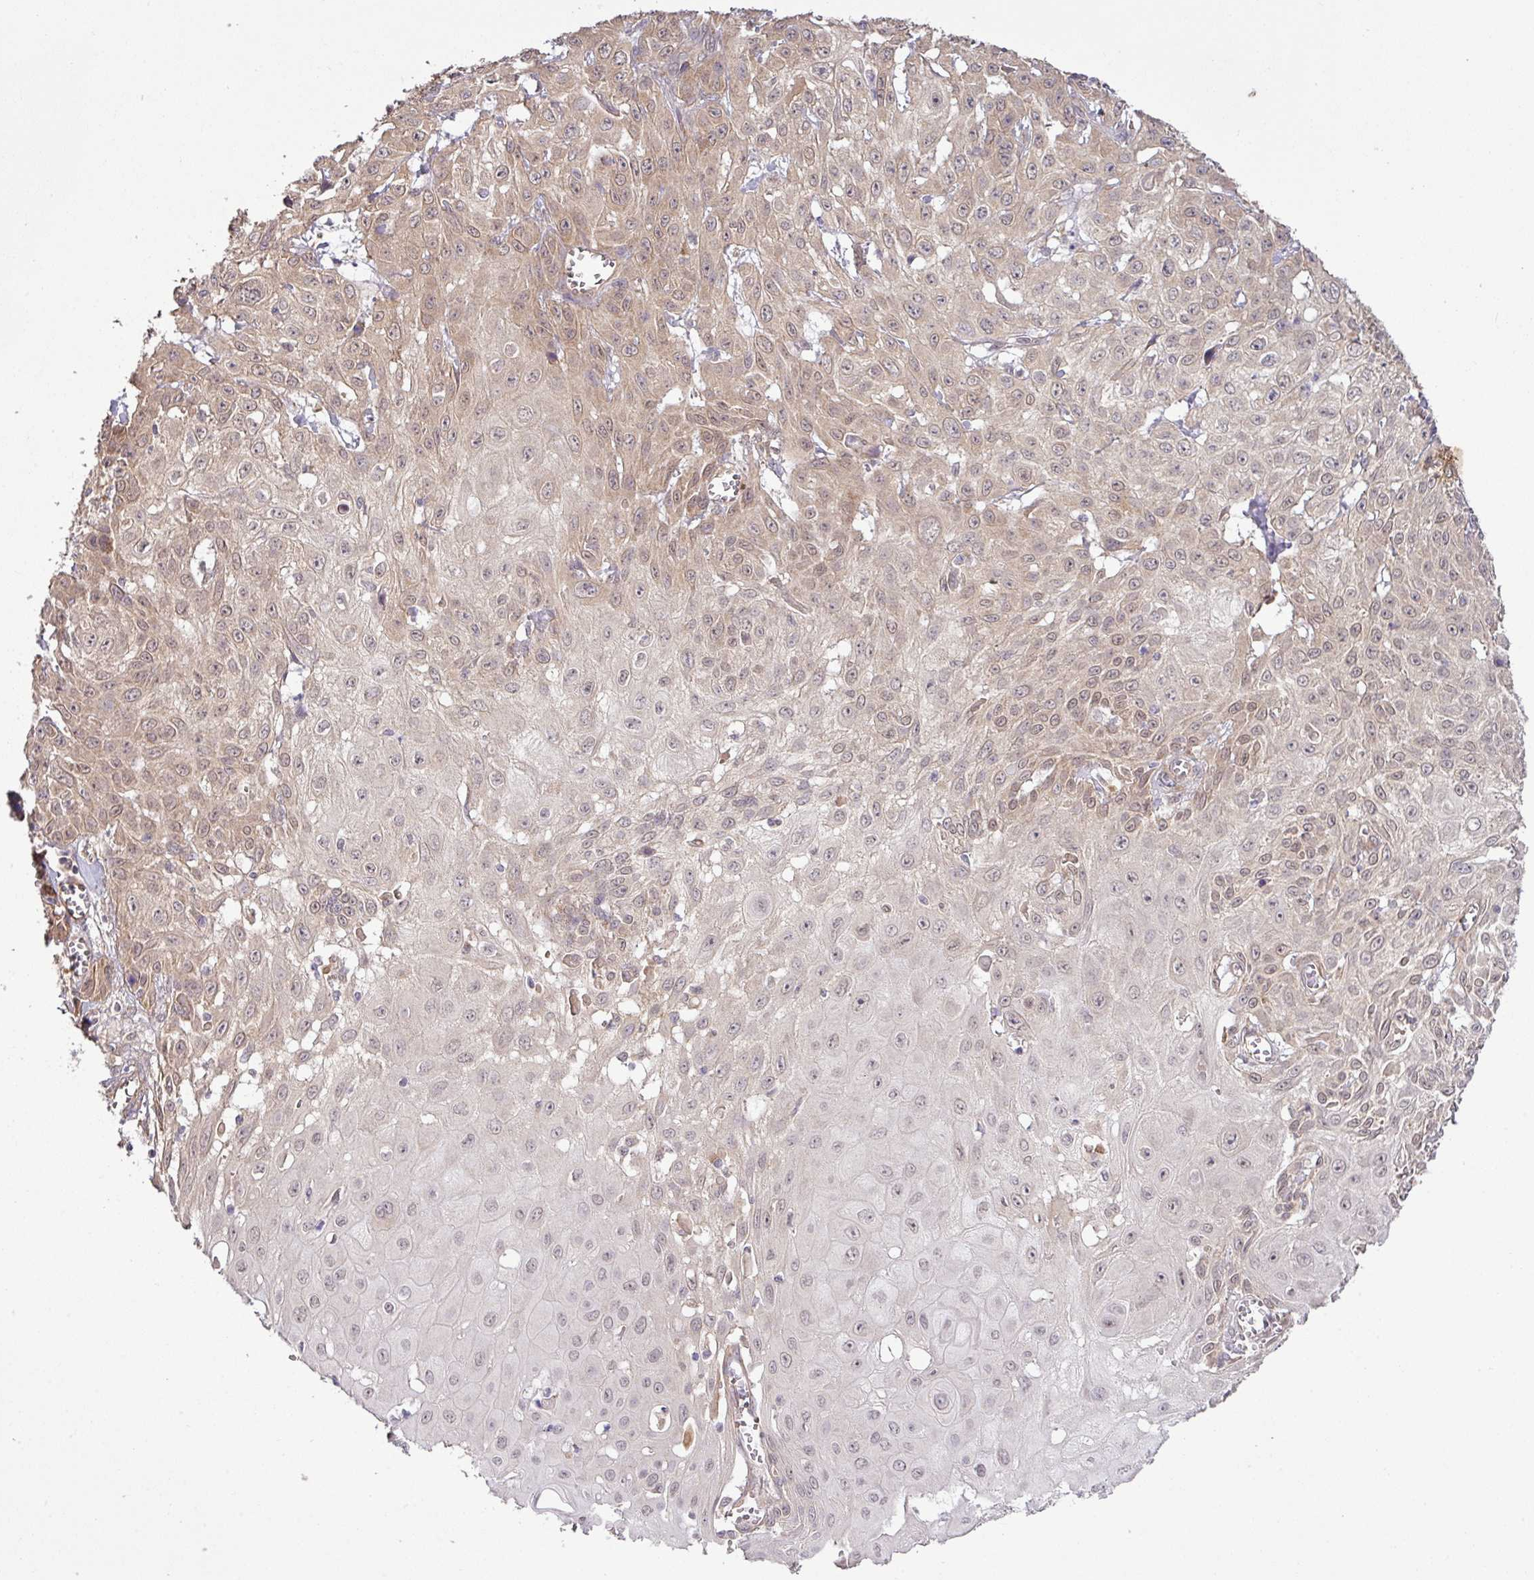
{"staining": {"intensity": "weak", "quantity": "25%-75%", "location": "cytoplasmic/membranous,nuclear"}, "tissue": "skin cancer", "cell_type": "Tumor cells", "image_type": "cancer", "snomed": [{"axis": "morphology", "description": "Squamous cell carcinoma, NOS"}, {"axis": "topography", "description": "Skin"}, {"axis": "topography", "description": "Vulva"}], "caption": "This micrograph demonstrates skin cancer stained with immunohistochemistry (IHC) to label a protein in brown. The cytoplasmic/membranous and nuclear of tumor cells show weak positivity for the protein. Nuclei are counter-stained blue.", "gene": "DNAAF4", "patient": {"sex": "female", "age": 71}}